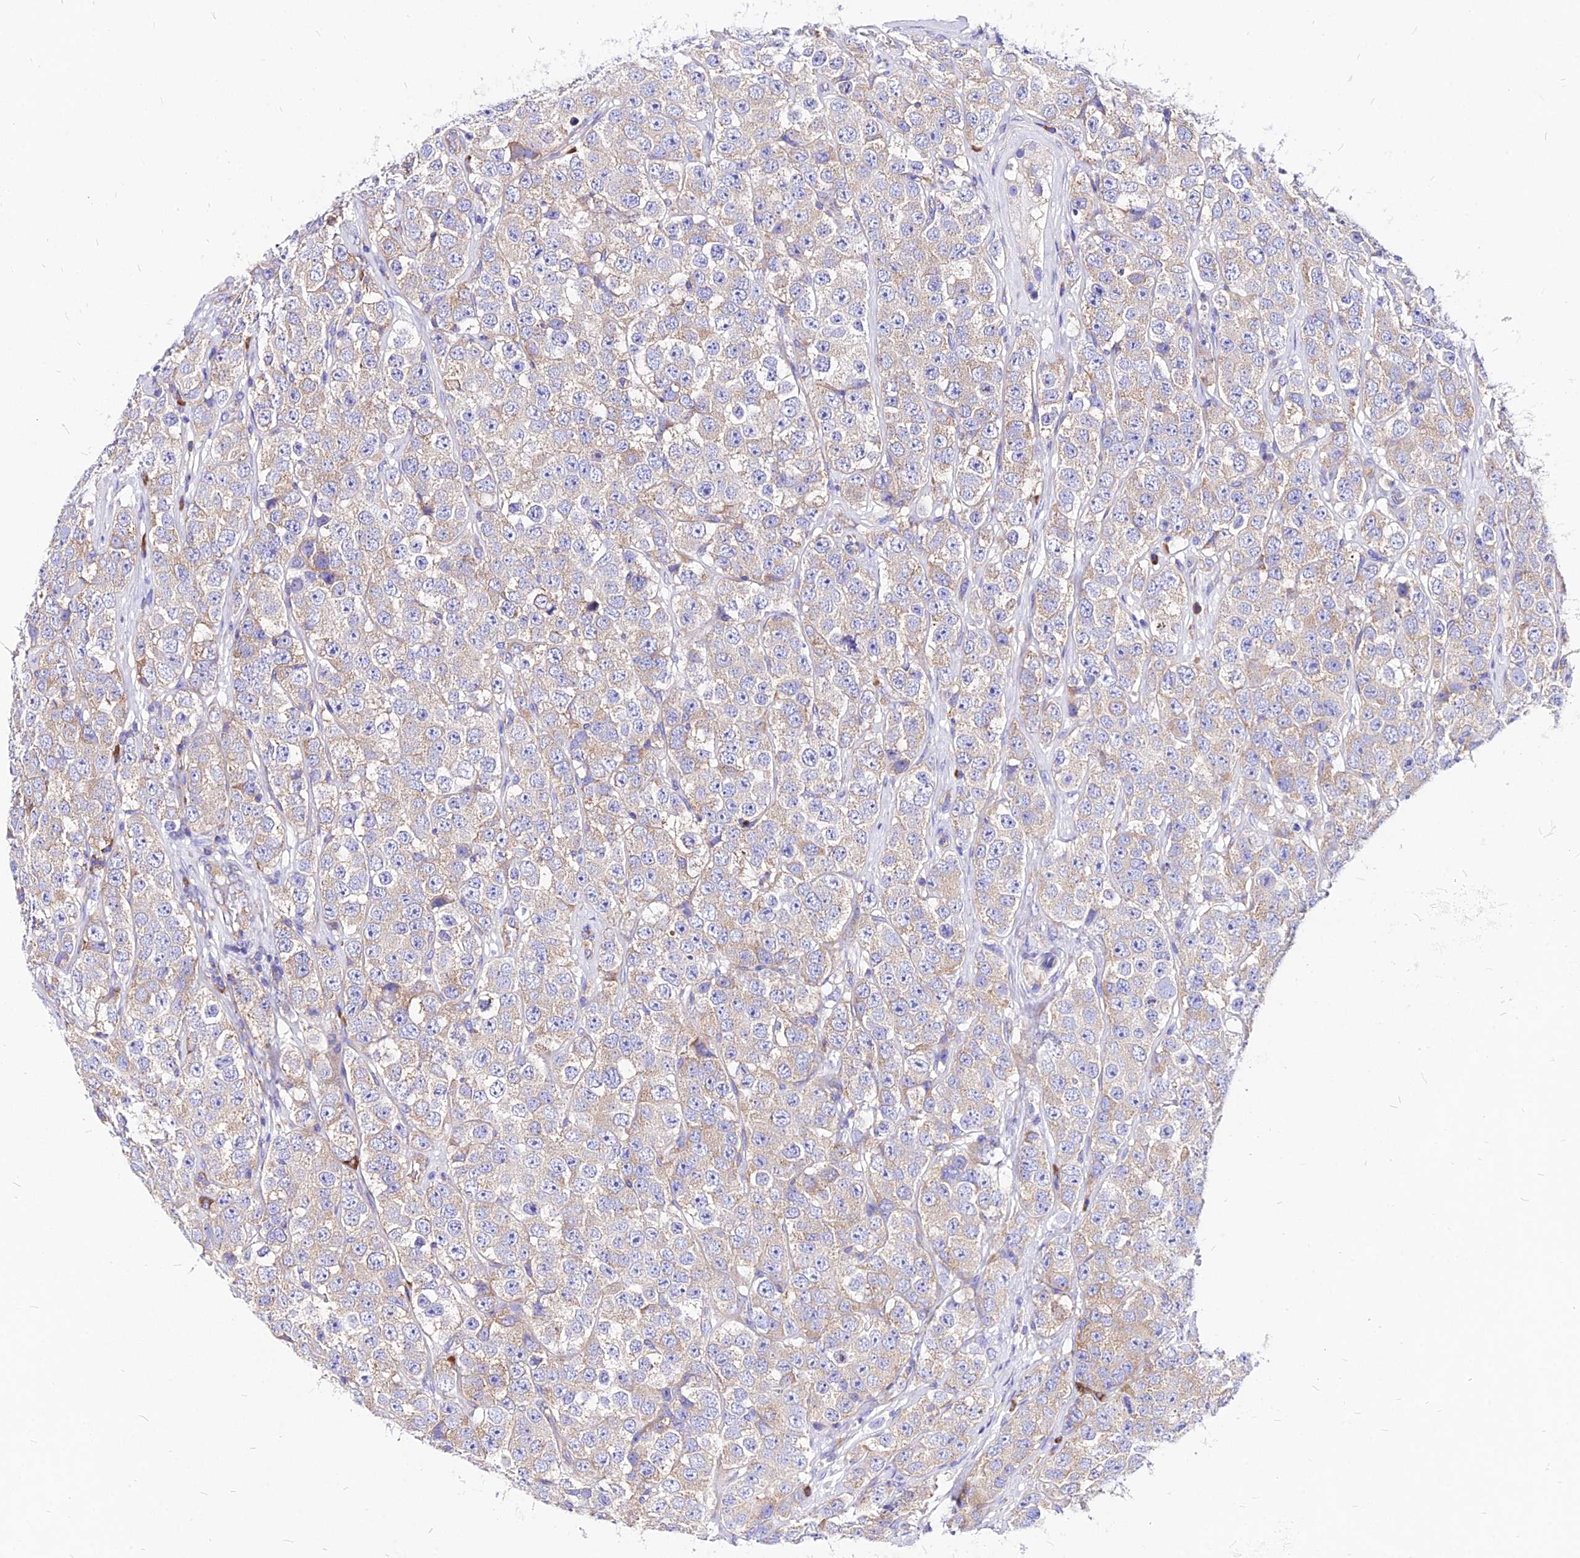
{"staining": {"intensity": "weak", "quantity": "25%-75%", "location": "cytoplasmic/membranous"}, "tissue": "testis cancer", "cell_type": "Tumor cells", "image_type": "cancer", "snomed": [{"axis": "morphology", "description": "Seminoma, NOS"}, {"axis": "topography", "description": "Testis"}], "caption": "IHC (DAB (3,3'-diaminobenzidine)) staining of human testis cancer demonstrates weak cytoplasmic/membranous protein positivity in about 25%-75% of tumor cells.", "gene": "RPL19", "patient": {"sex": "male", "age": 28}}